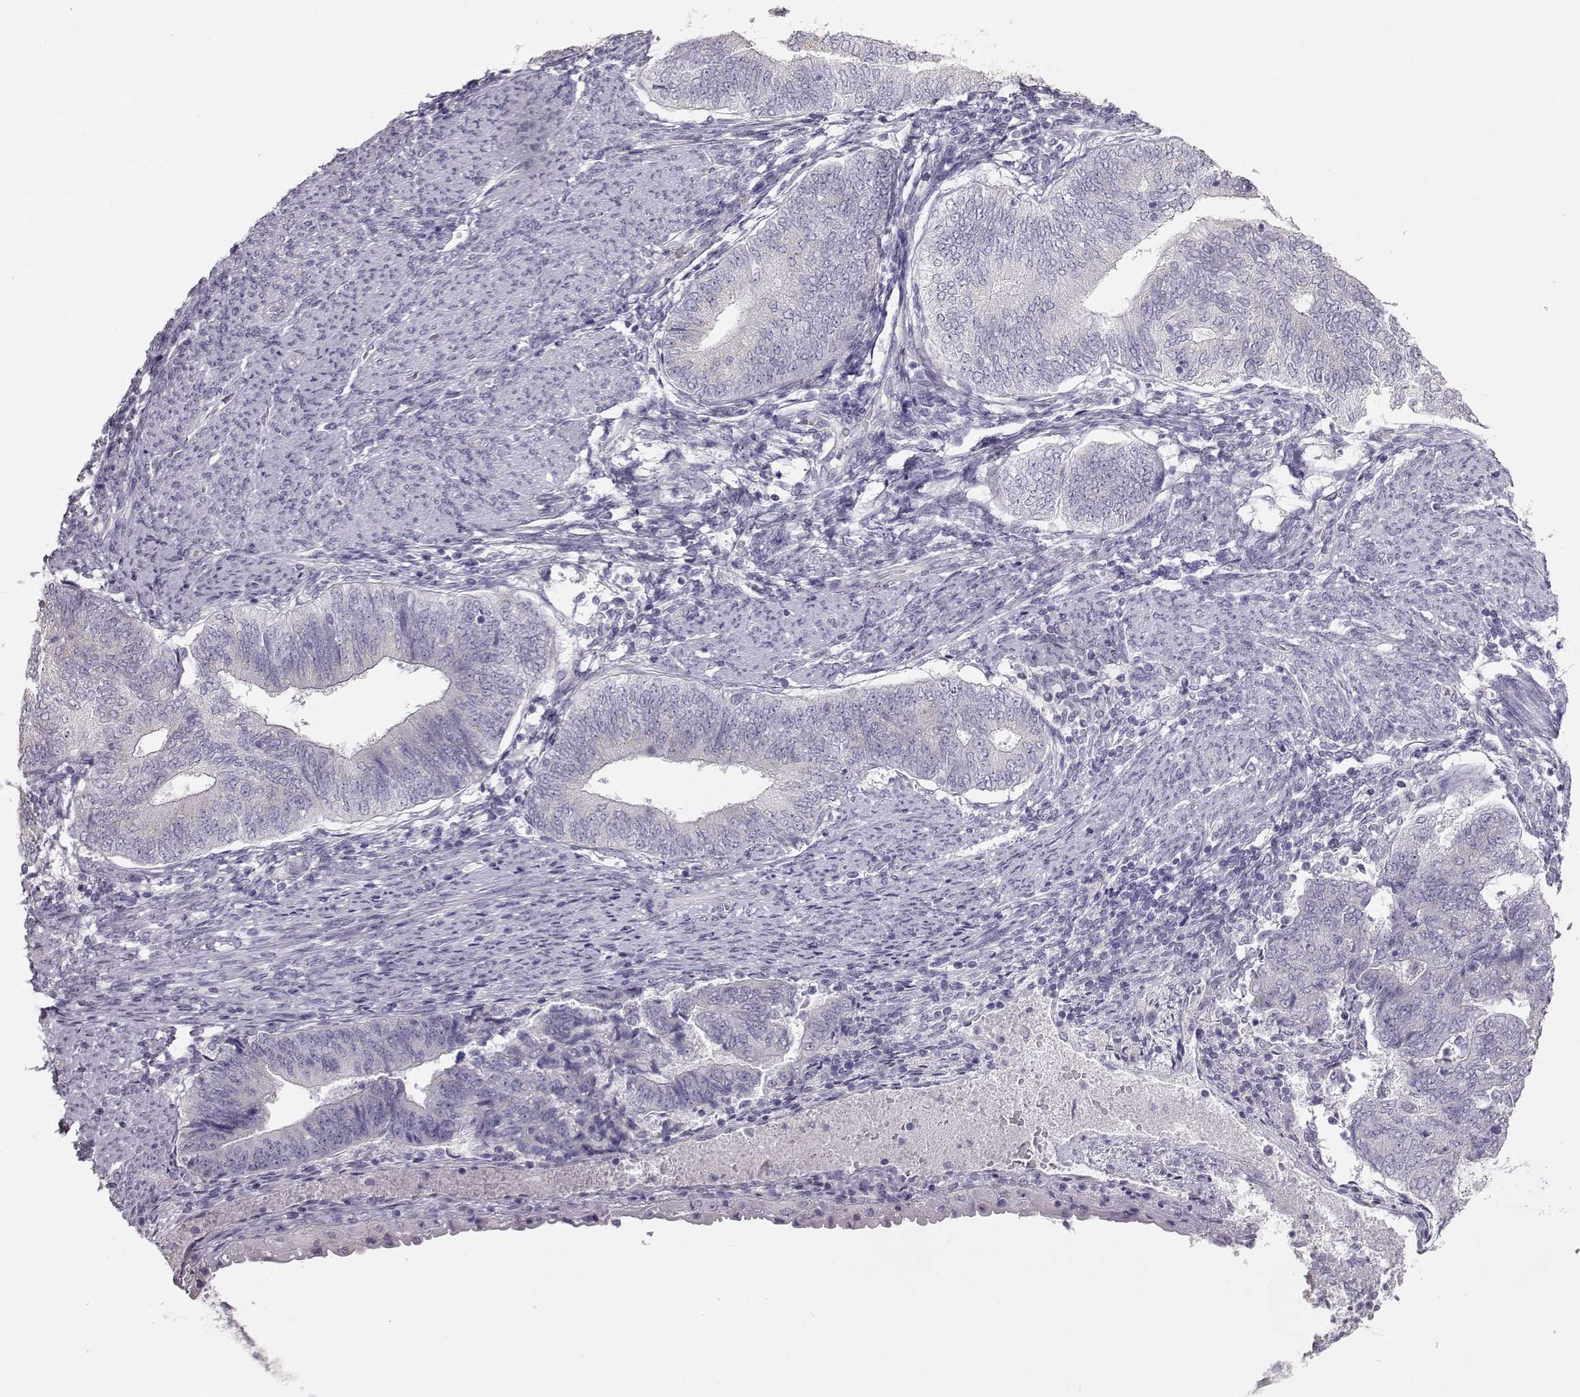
{"staining": {"intensity": "negative", "quantity": "none", "location": "none"}, "tissue": "endometrial cancer", "cell_type": "Tumor cells", "image_type": "cancer", "snomed": [{"axis": "morphology", "description": "Adenocarcinoma, NOS"}, {"axis": "topography", "description": "Endometrium"}], "caption": "Protein analysis of endometrial cancer (adenocarcinoma) displays no significant expression in tumor cells. (Brightfield microscopy of DAB IHC at high magnification).", "gene": "GLIPR1L2", "patient": {"sex": "female", "age": 65}}